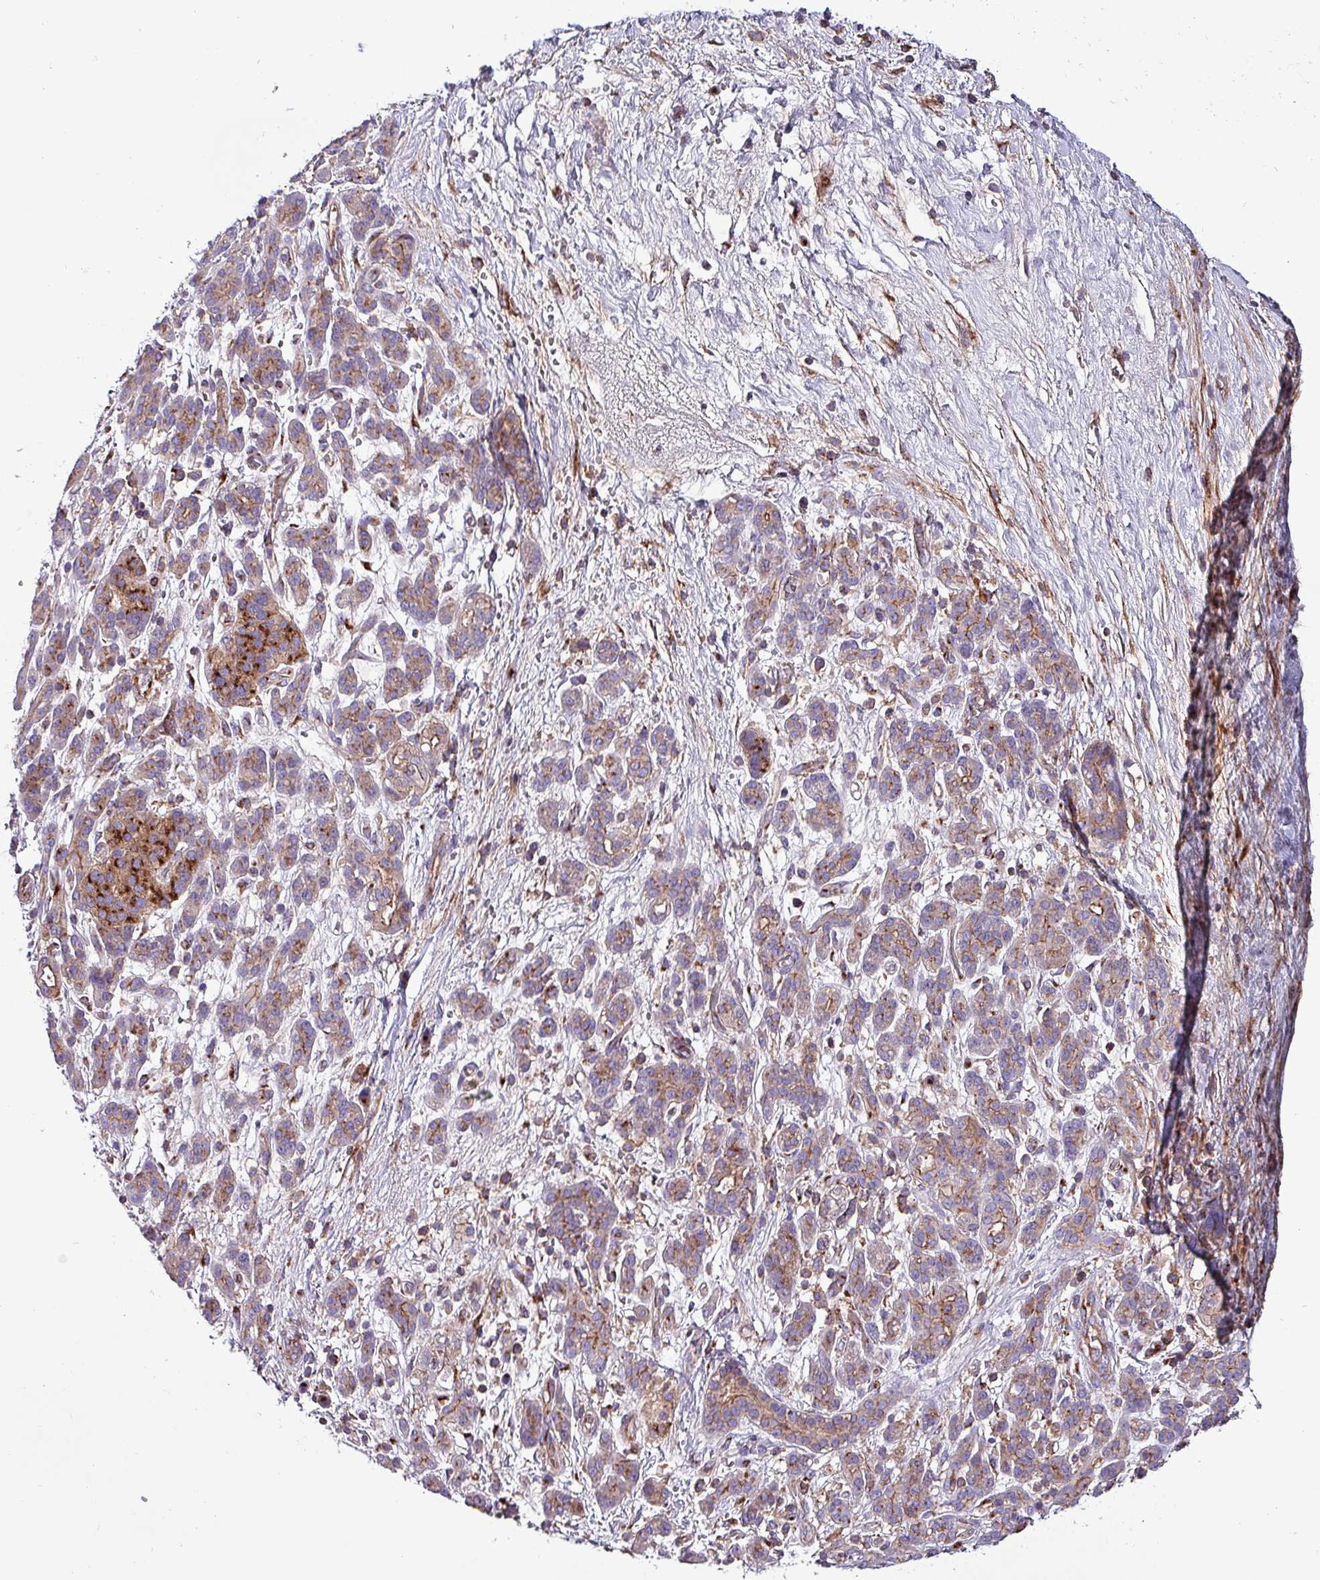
{"staining": {"intensity": "weak", "quantity": ">75%", "location": "cytoplasmic/membranous"}, "tissue": "pancreatic cancer", "cell_type": "Tumor cells", "image_type": "cancer", "snomed": [{"axis": "morphology", "description": "Adenocarcinoma, NOS"}, {"axis": "topography", "description": "Pancreas"}], "caption": "IHC staining of adenocarcinoma (pancreatic), which exhibits low levels of weak cytoplasmic/membranous positivity in about >75% of tumor cells indicating weak cytoplasmic/membranous protein staining. The staining was performed using DAB (3,3'-diaminobenzidine) (brown) for protein detection and nuclei were counterstained in hematoxylin (blue).", "gene": "VAMP4", "patient": {"sex": "male", "age": 44}}